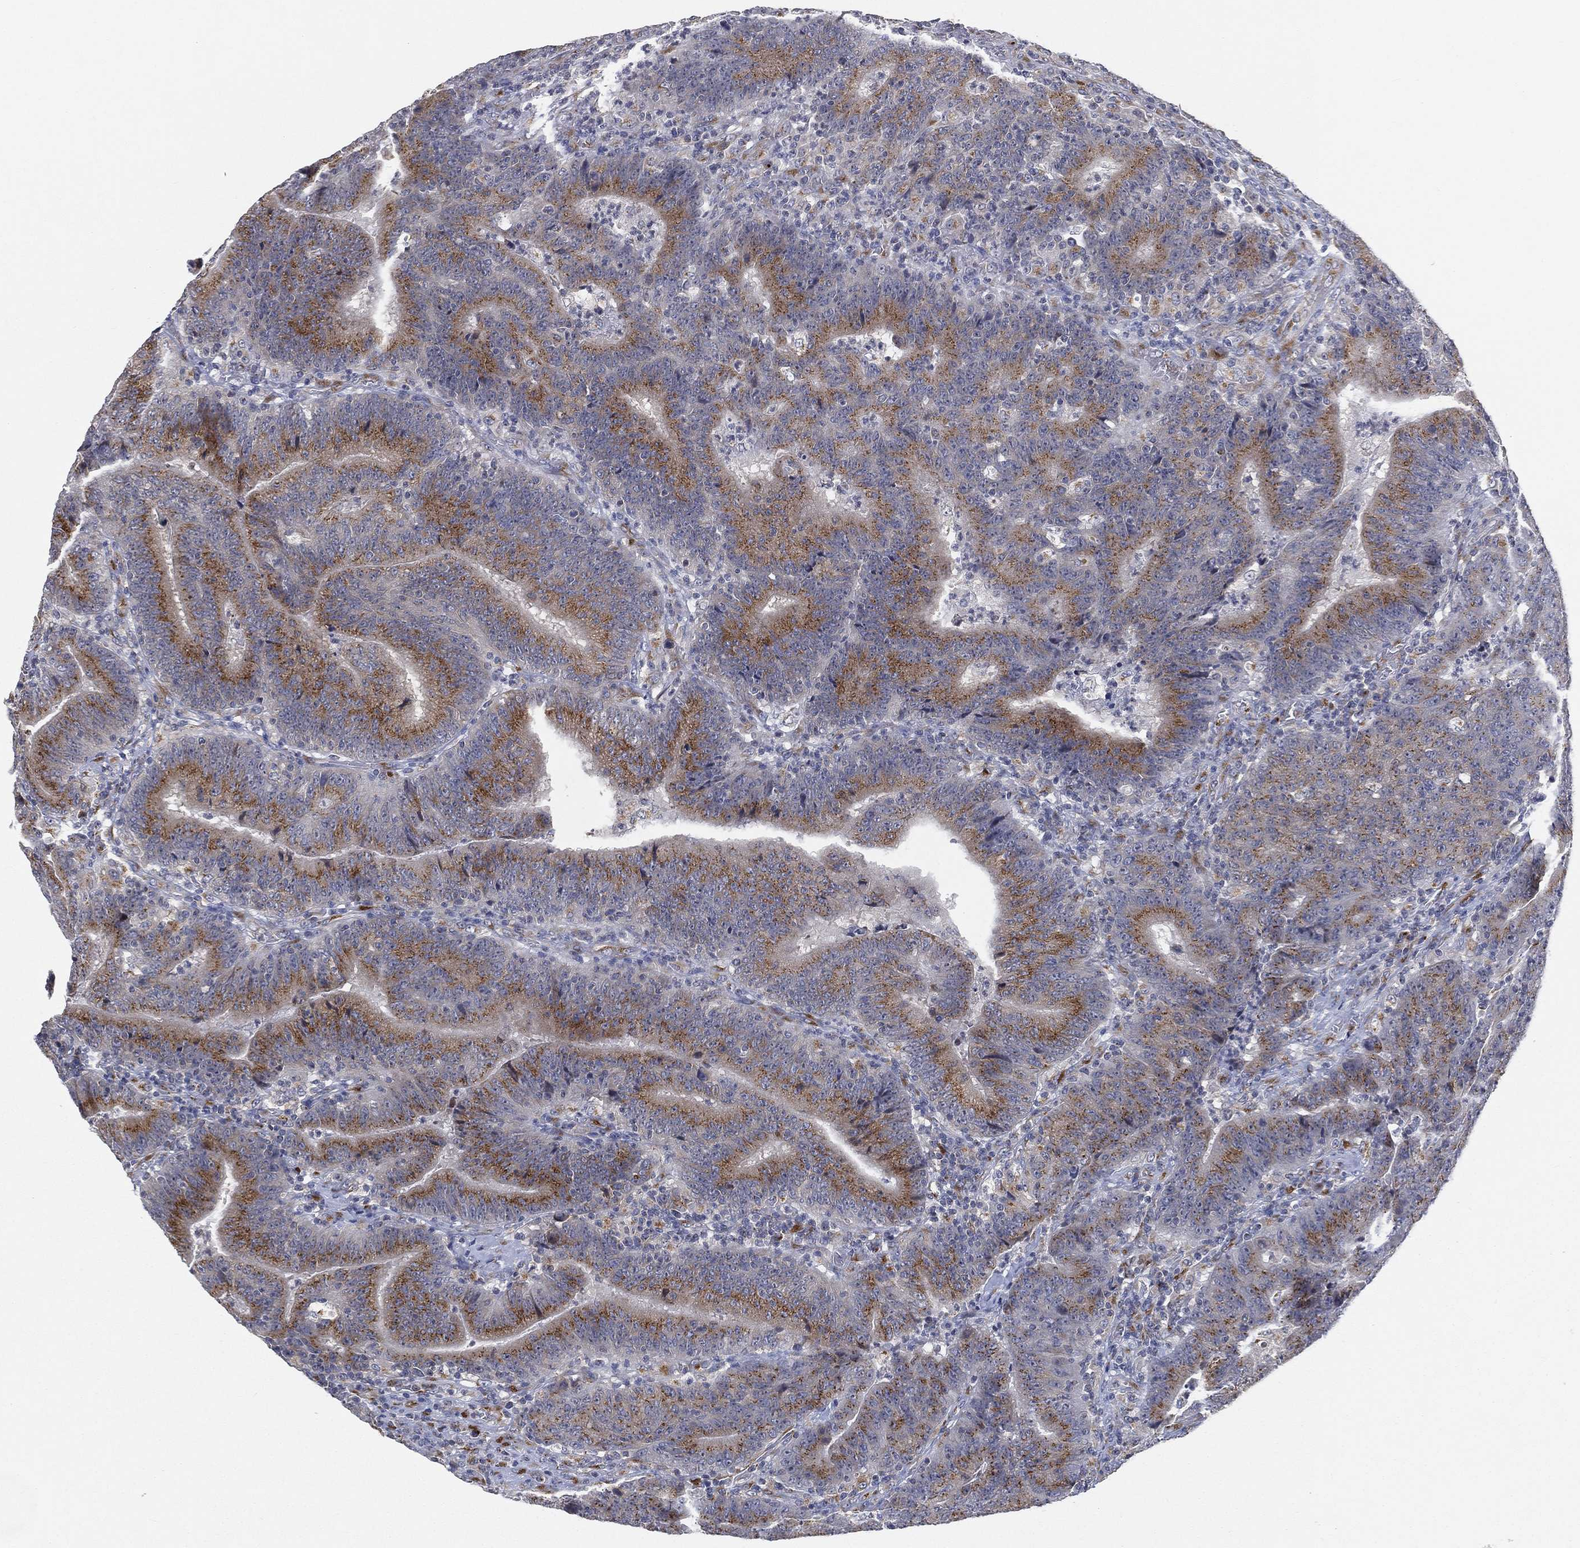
{"staining": {"intensity": "moderate", "quantity": "25%-75%", "location": "cytoplasmic/membranous"}, "tissue": "colorectal cancer", "cell_type": "Tumor cells", "image_type": "cancer", "snomed": [{"axis": "morphology", "description": "Adenocarcinoma, NOS"}, {"axis": "topography", "description": "Colon"}], "caption": "Immunohistochemical staining of colorectal adenocarcinoma demonstrates medium levels of moderate cytoplasmic/membranous expression in approximately 25%-75% of tumor cells.", "gene": "TICAM1", "patient": {"sex": "female", "age": 75}}